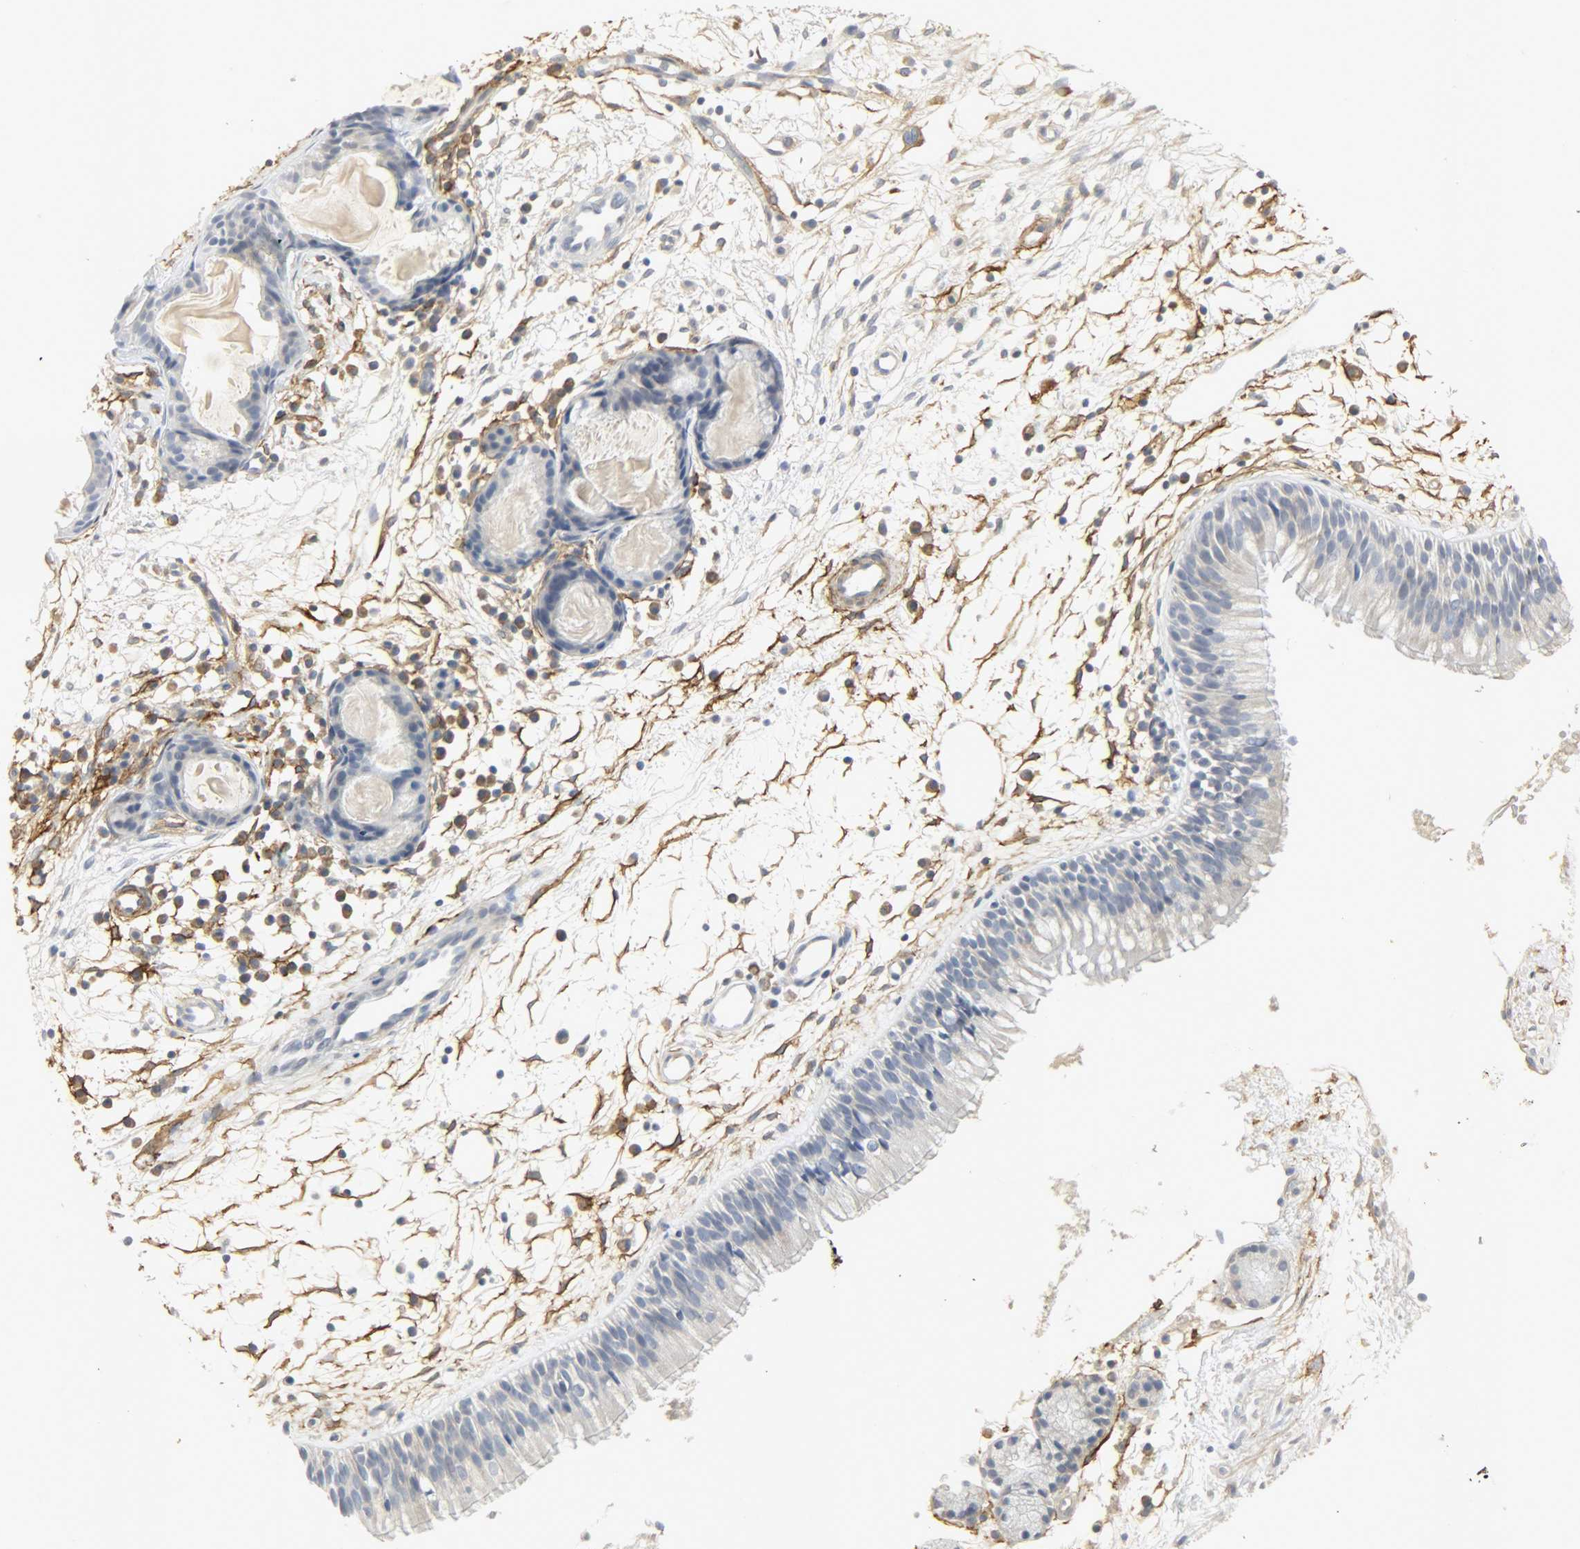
{"staining": {"intensity": "negative", "quantity": "none", "location": "none"}, "tissue": "nasopharynx", "cell_type": "Respiratory epithelial cells", "image_type": "normal", "snomed": [{"axis": "morphology", "description": "Normal tissue, NOS"}, {"axis": "topography", "description": "Nasopharynx"}], "caption": "An IHC photomicrograph of normal nasopharynx is shown. There is no staining in respiratory epithelial cells of nasopharynx.", "gene": "ENPEP", "patient": {"sex": "male", "age": 21}}